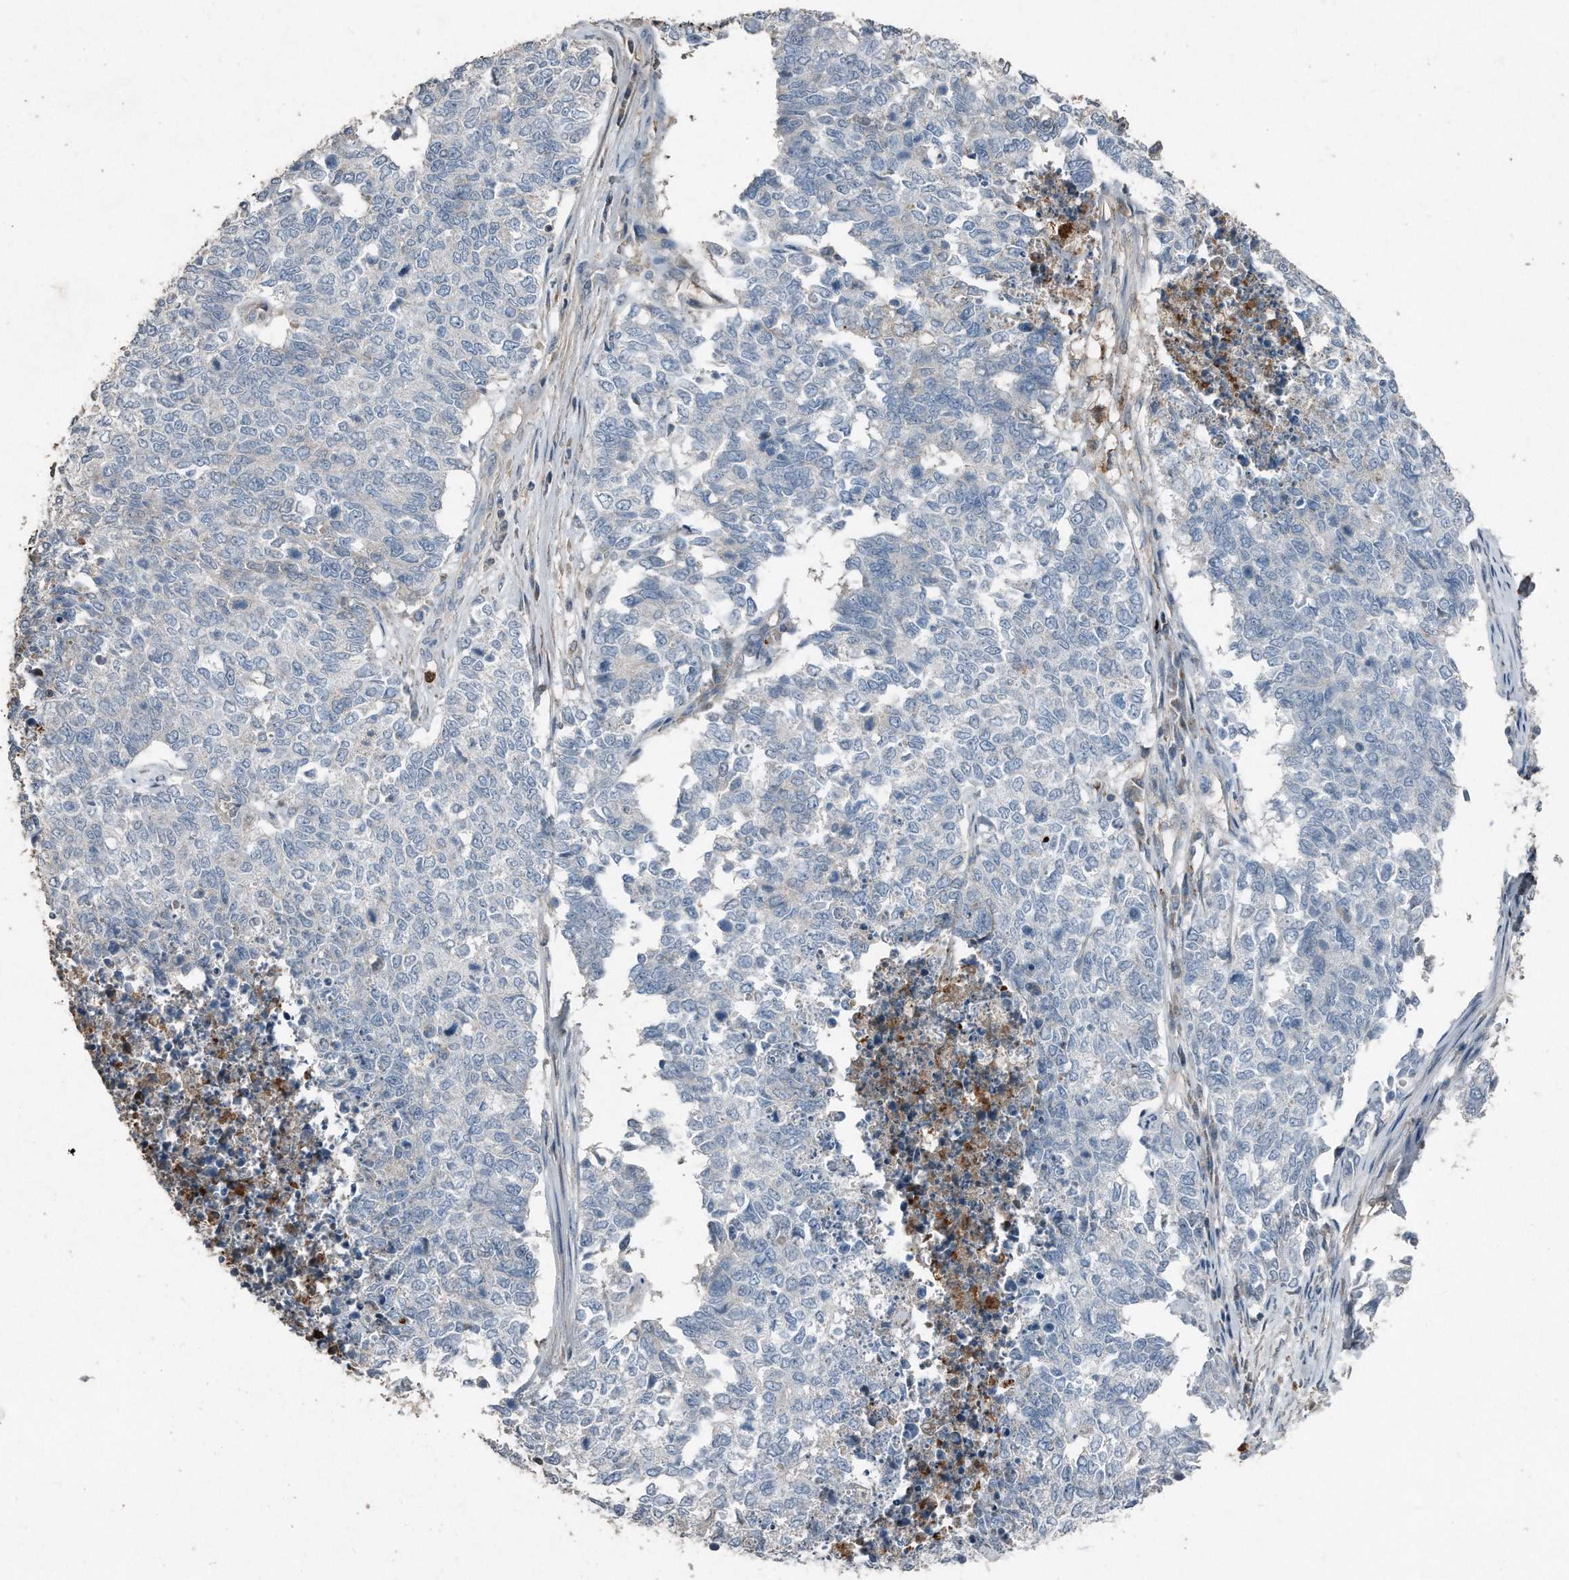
{"staining": {"intensity": "negative", "quantity": "none", "location": "none"}, "tissue": "cervical cancer", "cell_type": "Tumor cells", "image_type": "cancer", "snomed": [{"axis": "morphology", "description": "Squamous cell carcinoma, NOS"}, {"axis": "topography", "description": "Cervix"}], "caption": "IHC micrograph of human squamous cell carcinoma (cervical) stained for a protein (brown), which exhibits no expression in tumor cells. (Brightfield microscopy of DAB immunohistochemistry (IHC) at high magnification).", "gene": "C9", "patient": {"sex": "female", "age": 63}}